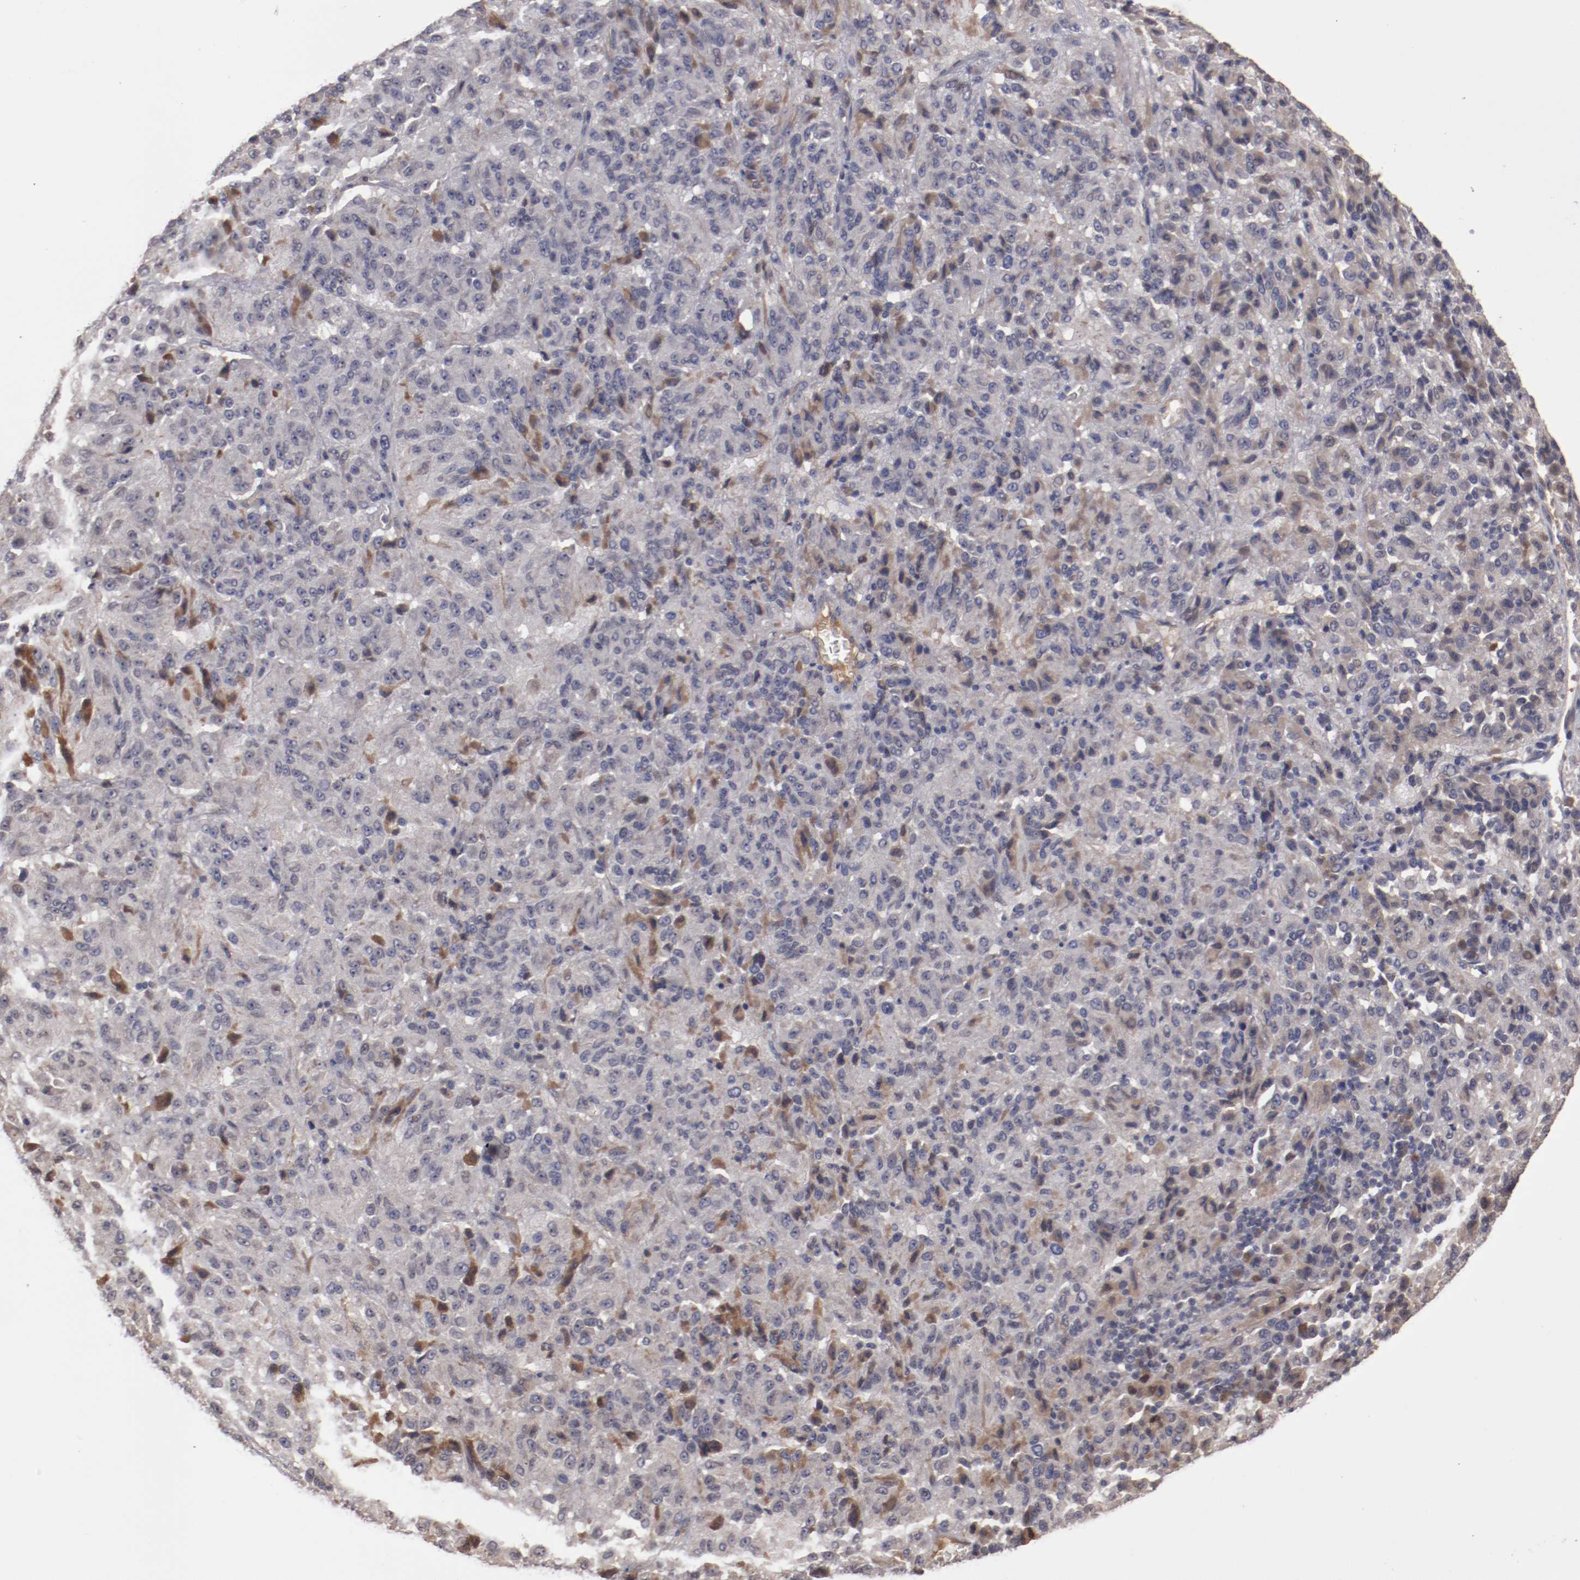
{"staining": {"intensity": "weak", "quantity": "25%-75%", "location": "cytoplasmic/membranous"}, "tissue": "melanoma", "cell_type": "Tumor cells", "image_type": "cancer", "snomed": [{"axis": "morphology", "description": "Malignant melanoma, Metastatic site"}, {"axis": "topography", "description": "Lung"}], "caption": "A low amount of weak cytoplasmic/membranous positivity is seen in approximately 25%-75% of tumor cells in malignant melanoma (metastatic site) tissue.", "gene": "SERPINA7", "patient": {"sex": "male", "age": 64}}